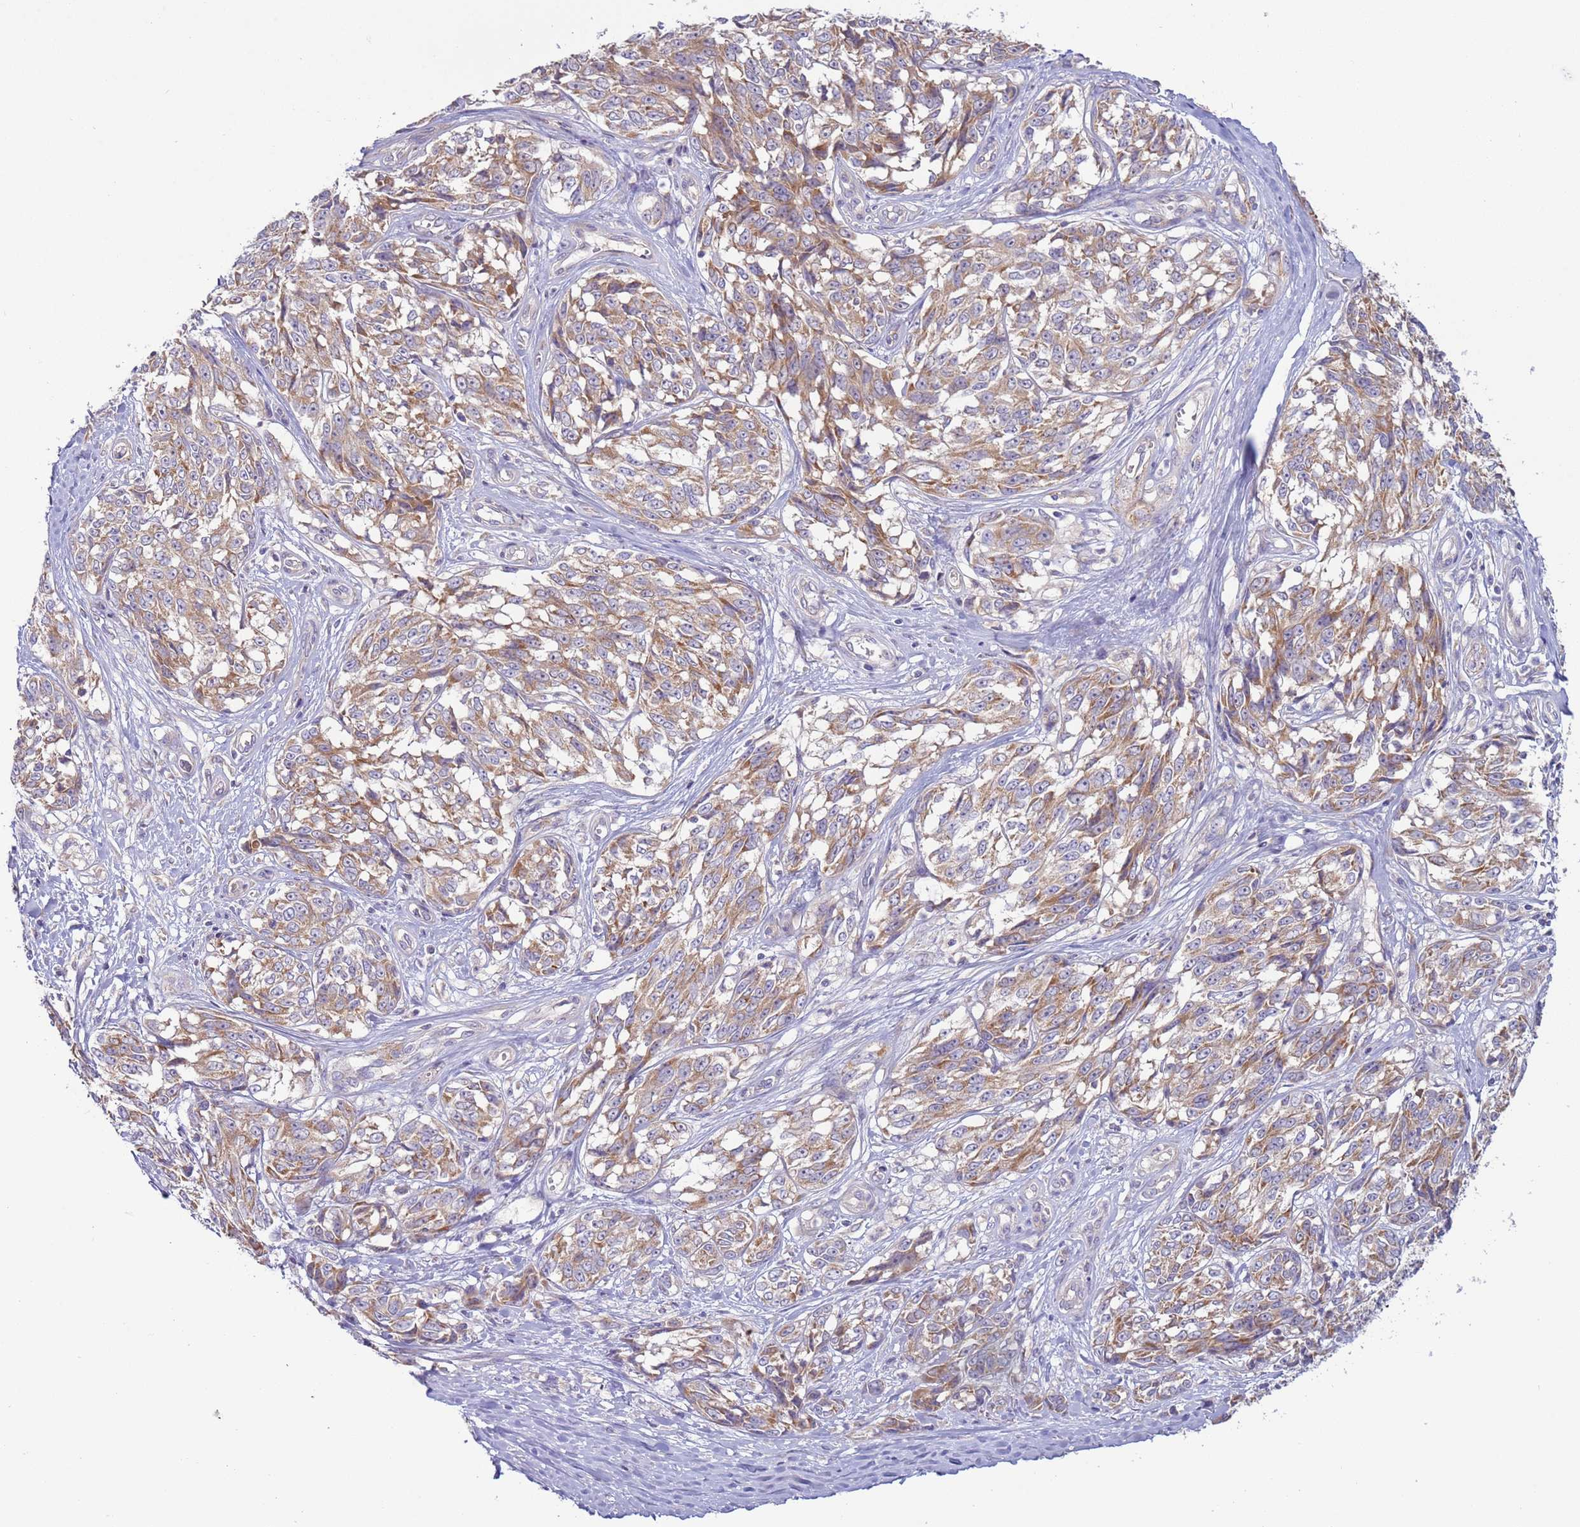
{"staining": {"intensity": "moderate", "quantity": ">75%", "location": "cytoplasmic/membranous"}, "tissue": "melanoma", "cell_type": "Tumor cells", "image_type": "cancer", "snomed": [{"axis": "morphology", "description": "Malignant melanoma, NOS"}, {"axis": "topography", "description": "Skin"}], "caption": "Immunohistochemistry image of neoplastic tissue: malignant melanoma stained using IHC displays medium levels of moderate protein expression localized specifically in the cytoplasmic/membranous of tumor cells, appearing as a cytoplasmic/membranous brown color.", "gene": "UQCRQ", "patient": {"sex": "female", "age": 64}}